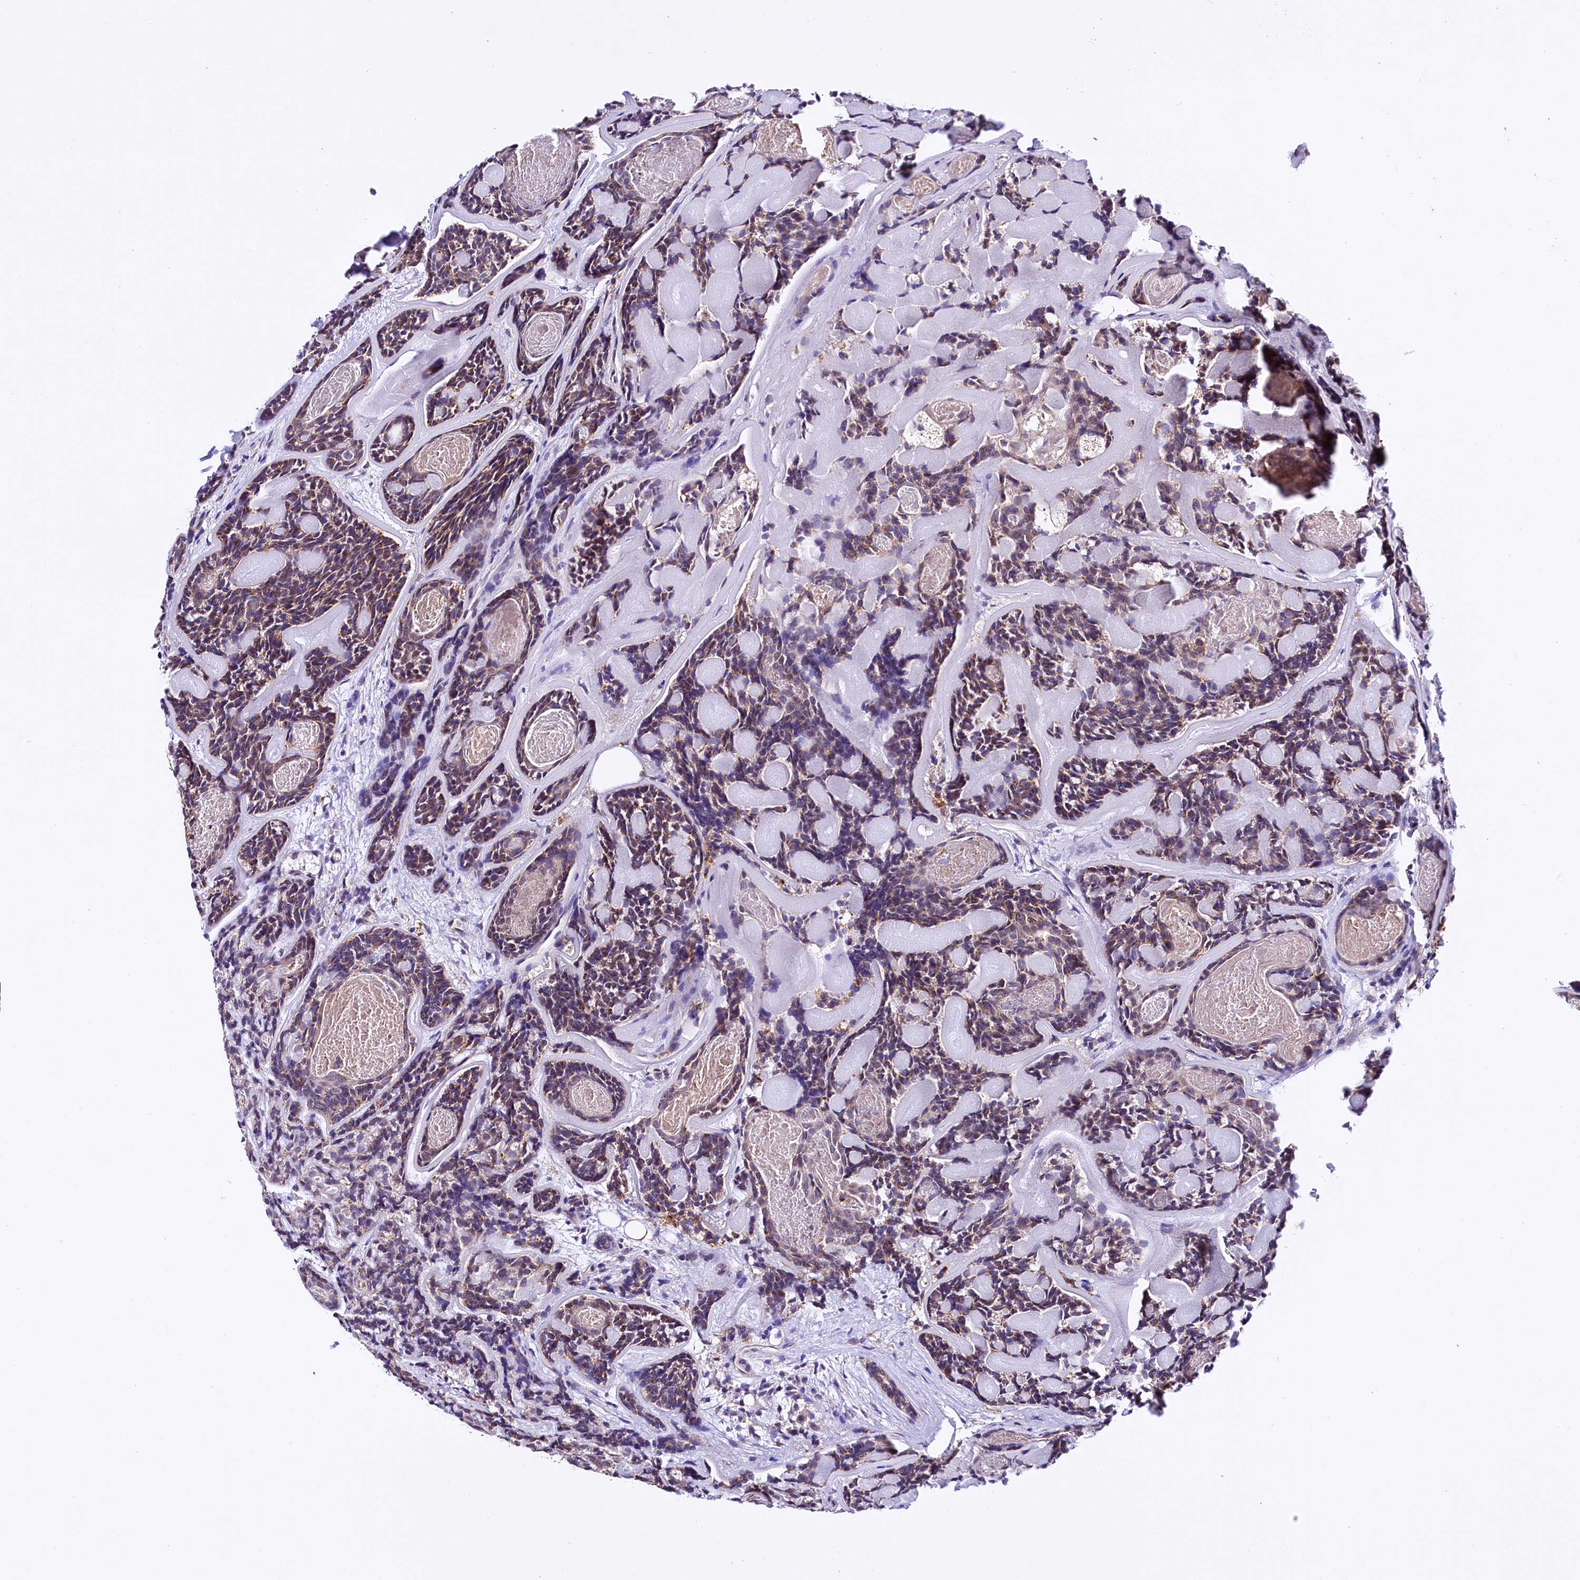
{"staining": {"intensity": "moderate", "quantity": "25%-75%", "location": "cytoplasmic/membranous"}, "tissue": "head and neck cancer", "cell_type": "Tumor cells", "image_type": "cancer", "snomed": [{"axis": "morphology", "description": "Adenocarcinoma, NOS"}, {"axis": "topography", "description": "Salivary gland"}, {"axis": "topography", "description": "Head-Neck"}], "caption": "An immunohistochemistry photomicrograph of neoplastic tissue is shown. Protein staining in brown highlights moderate cytoplasmic/membranous positivity in adenocarcinoma (head and neck) within tumor cells.", "gene": "CEP295", "patient": {"sex": "female", "age": 63}}